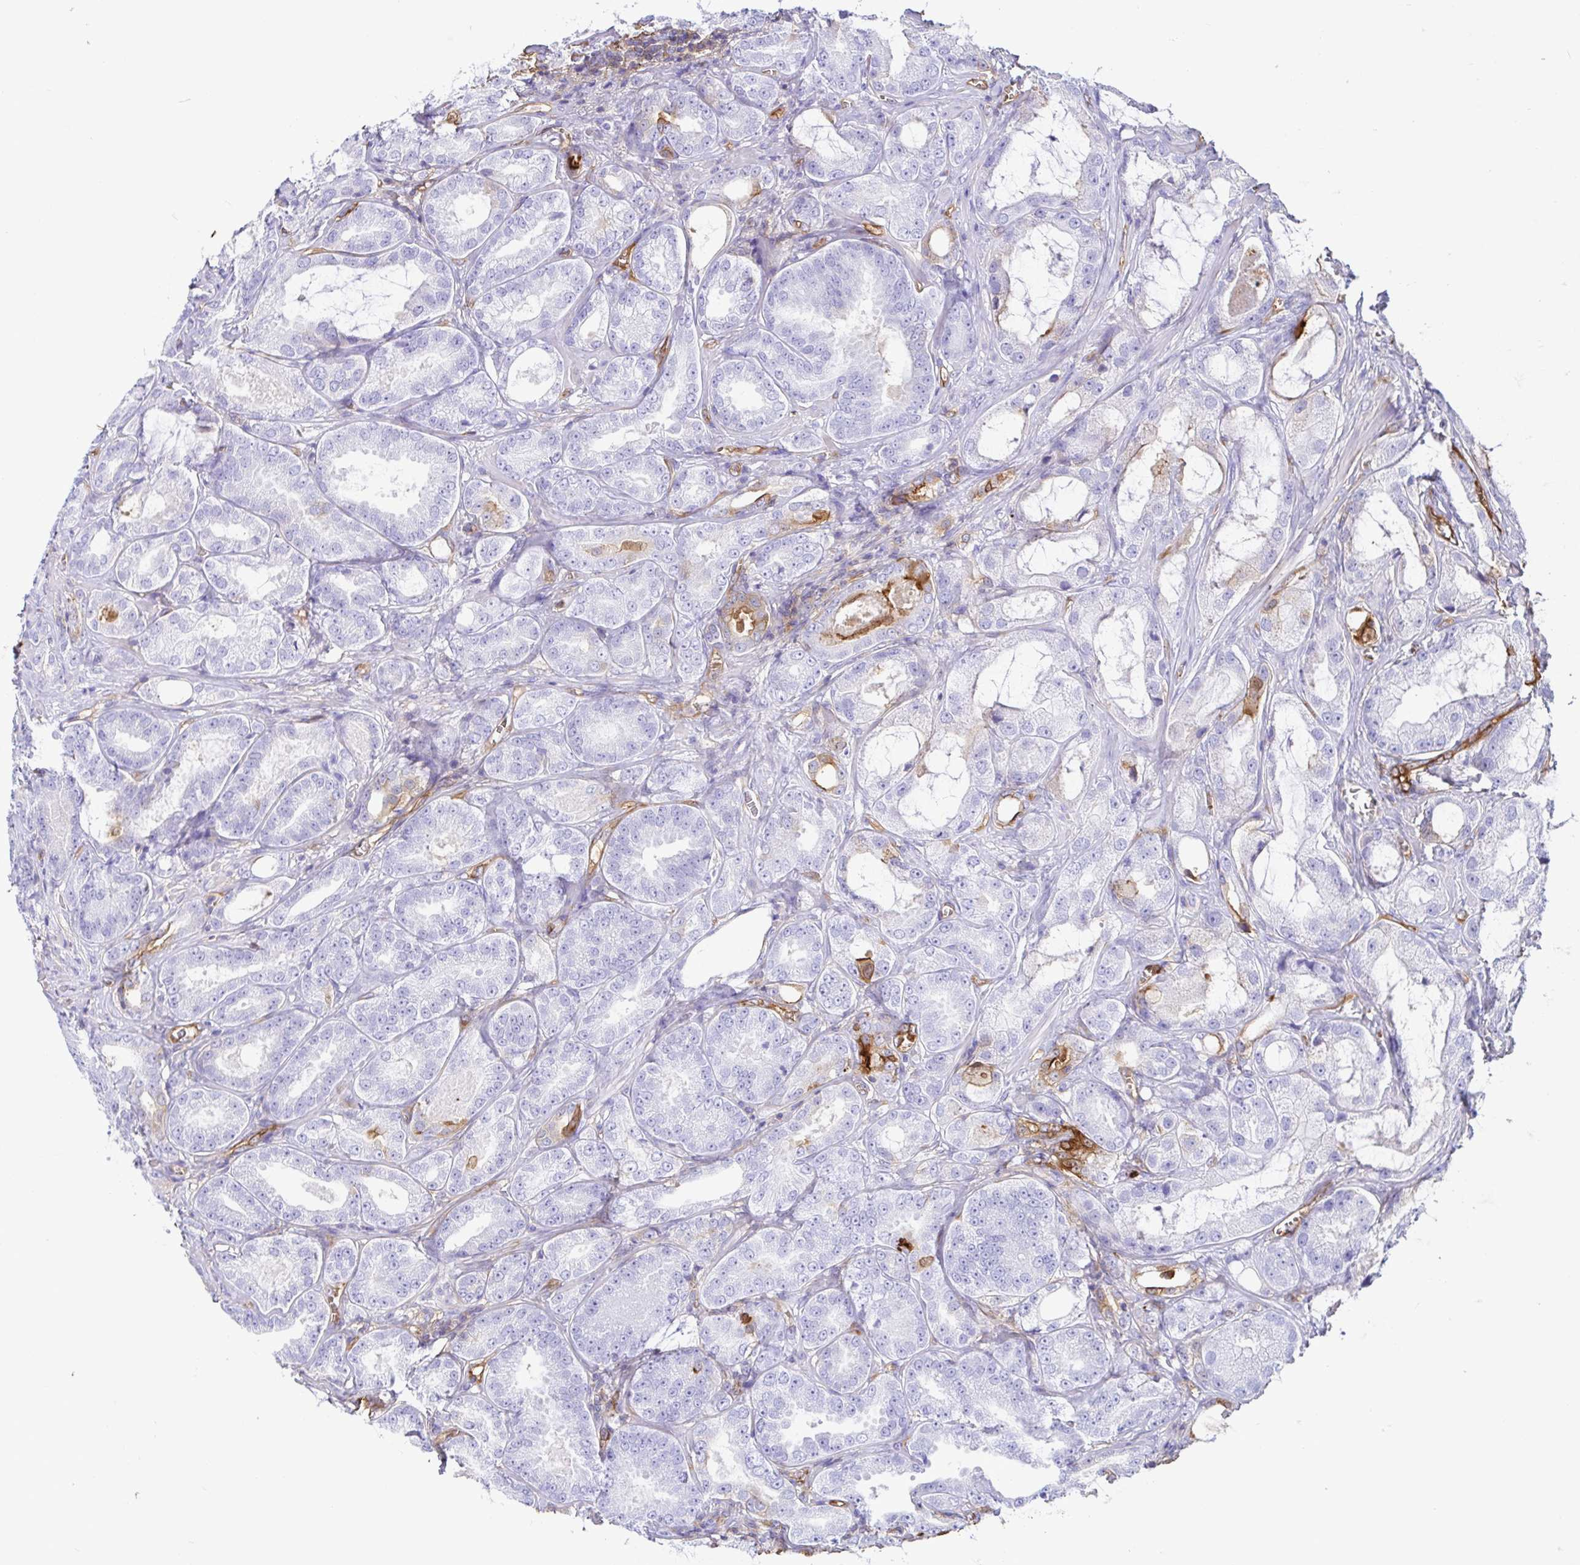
{"staining": {"intensity": "negative", "quantity": "none", "location": "none"}, "tissue": "prostate cancer", "cell_type": "Tumor cells", "image_type": "cancer", "snomed": [{"axis": "morphology", "description": "Adenocarcinoma, High grade"}, {"axis": "topography", "description": "Prostate"}], "caption": "Photomicrograph shows no protein staining in tumor cells of prostate cancer tissue.", "gene": "ANXA2", "patient": {"sex": "male", "age": 64}}